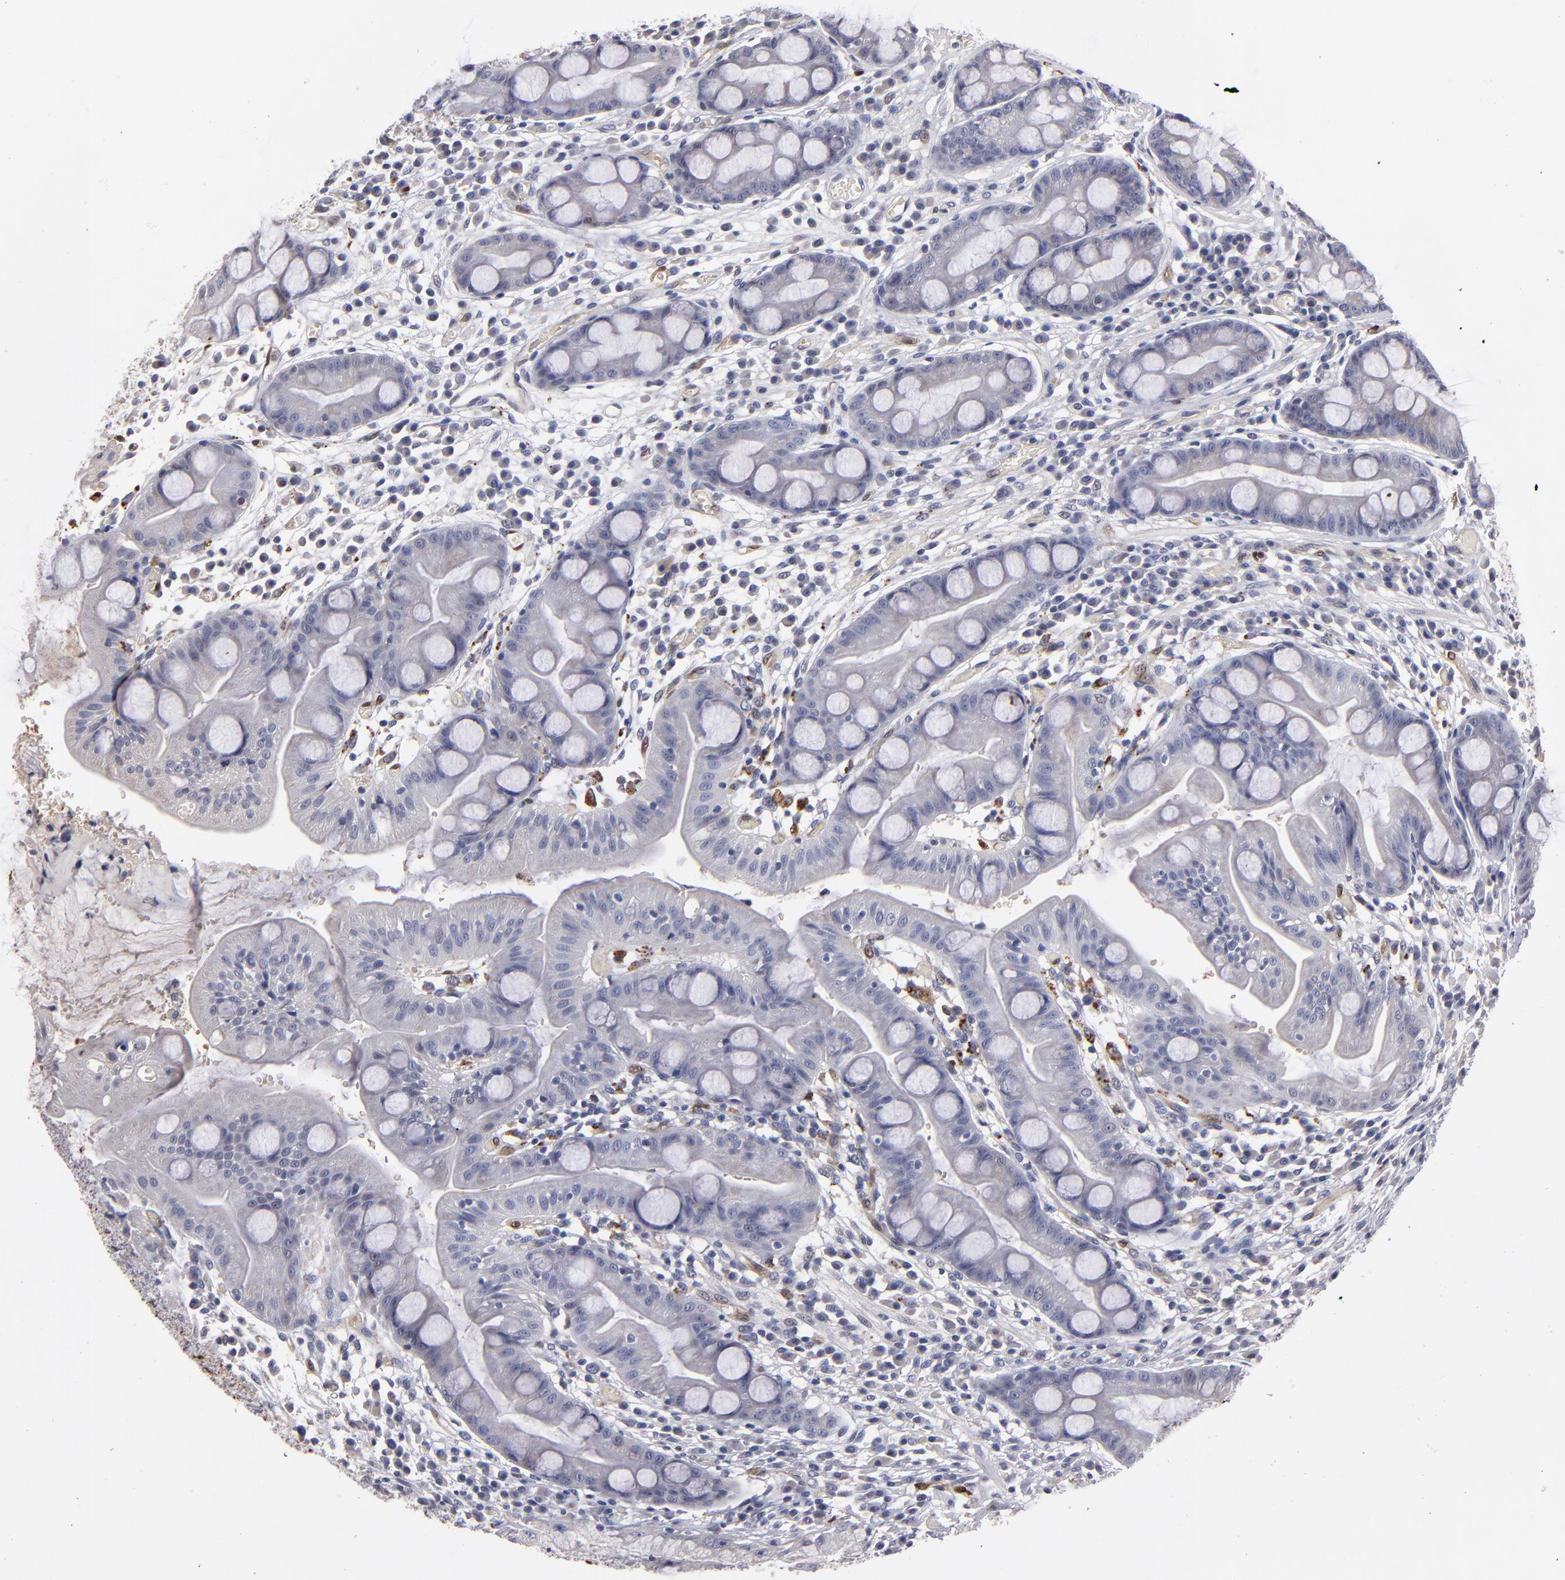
{"staining": {"intensity": "negative", "quantity": "none", "location": "none"}, "tissue": "stomach", "cell_type": "Glandular cells", "image_type": "normal", "snomed": [{"axis": "morphology", "description": "Normal tissue, NOS"}, {"axis": "morphology", "description": "Inflammation, NOS"}, {"axis": "topography", "description": "Stomach, lower"}], "caption": "Photomicrograph shows no protein staining in glandular cells of normal stomach.", "gene": "FABP4", "patient": {"sex": "male", "age": 59}}